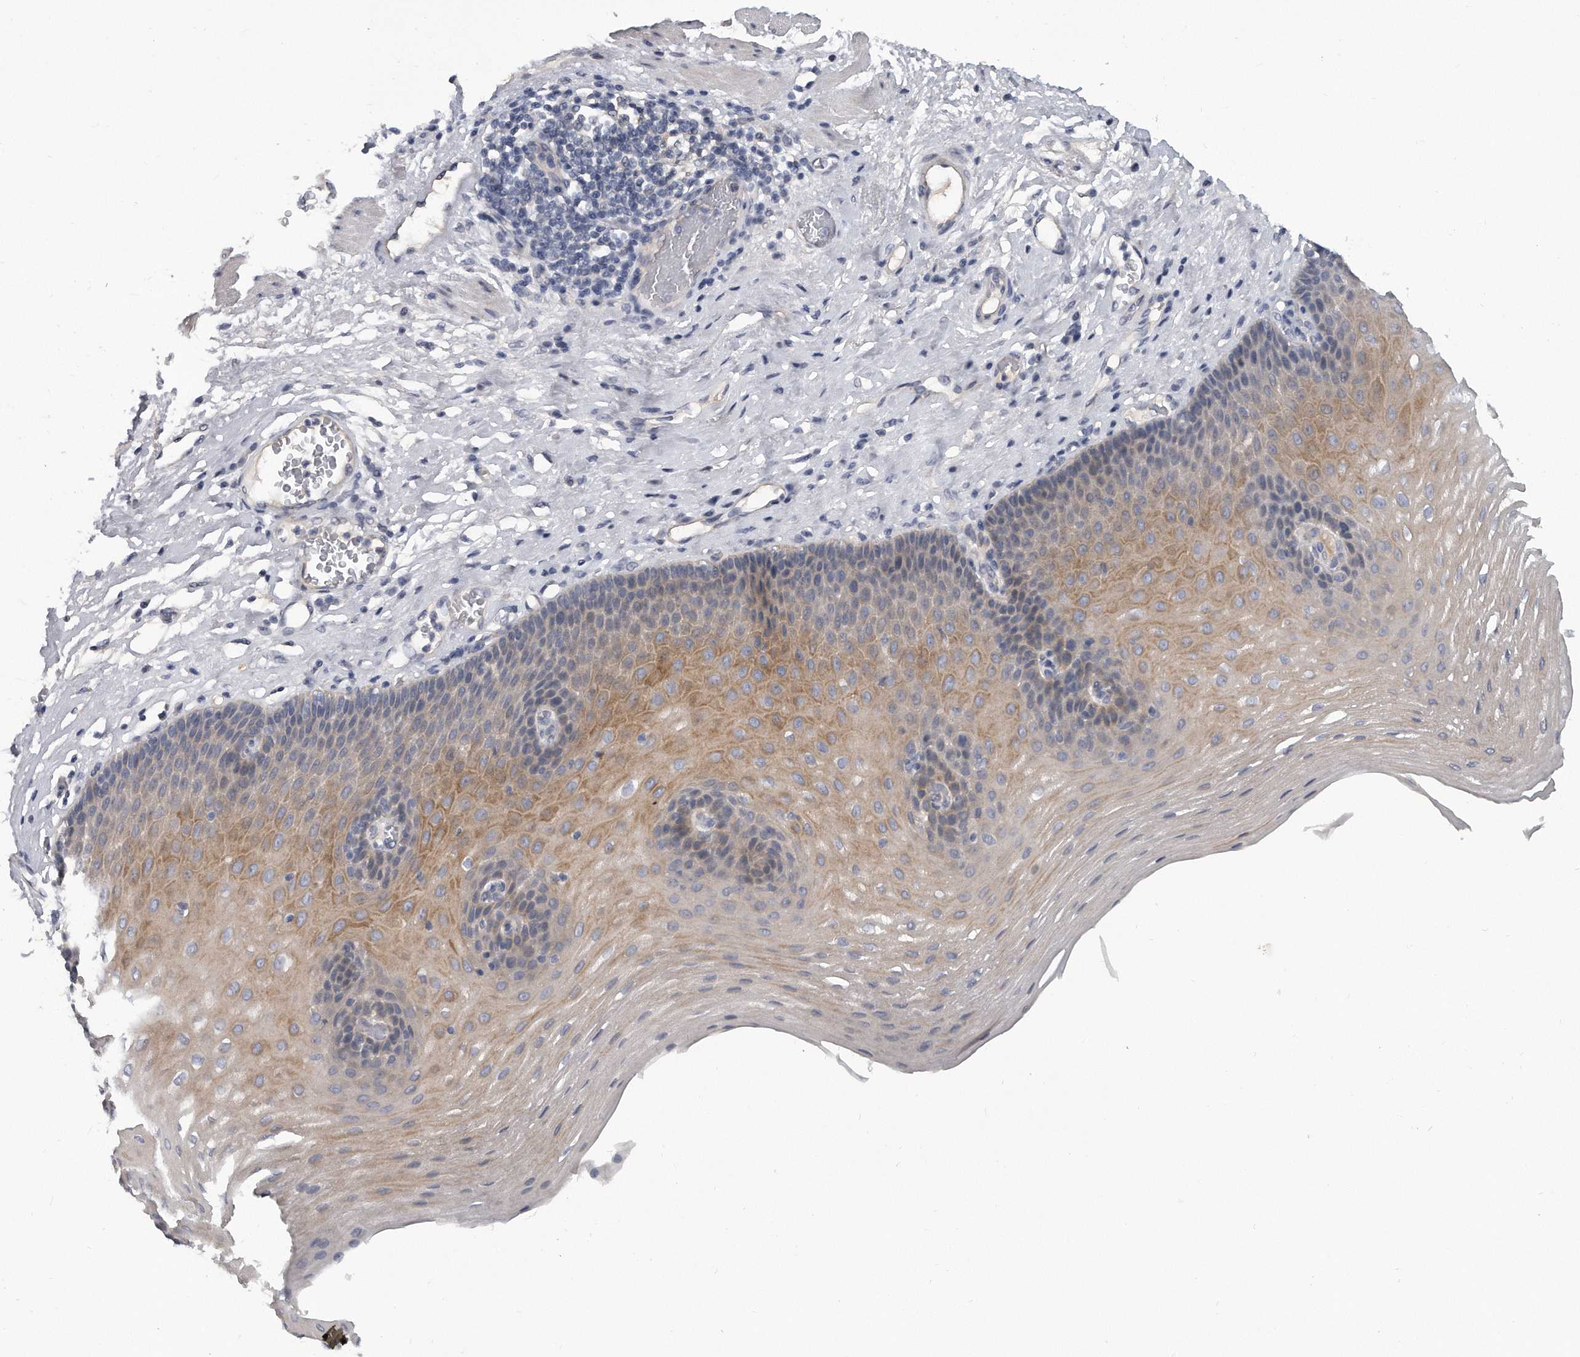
{"staining": {"intensity": "moderate", "quantity": "25%-75%", "location": "cytoplasmic/membranous"}, "tissue": "esophagus", "cell_type": "Squamous epithelial cells", "image_type": "normal", "snomed": [{"axis": "morphology", "description": "Normal tissue, NOS"}, {"axis": "topography", "description": "Esophagus"}], "caption": "Esophagus stained for a protein displays moderate cytoplasmic/membranous positivity in squamous epithelial cells.", "gene": "KLHL7", "patient": {"sex": "male", "age": 62}}